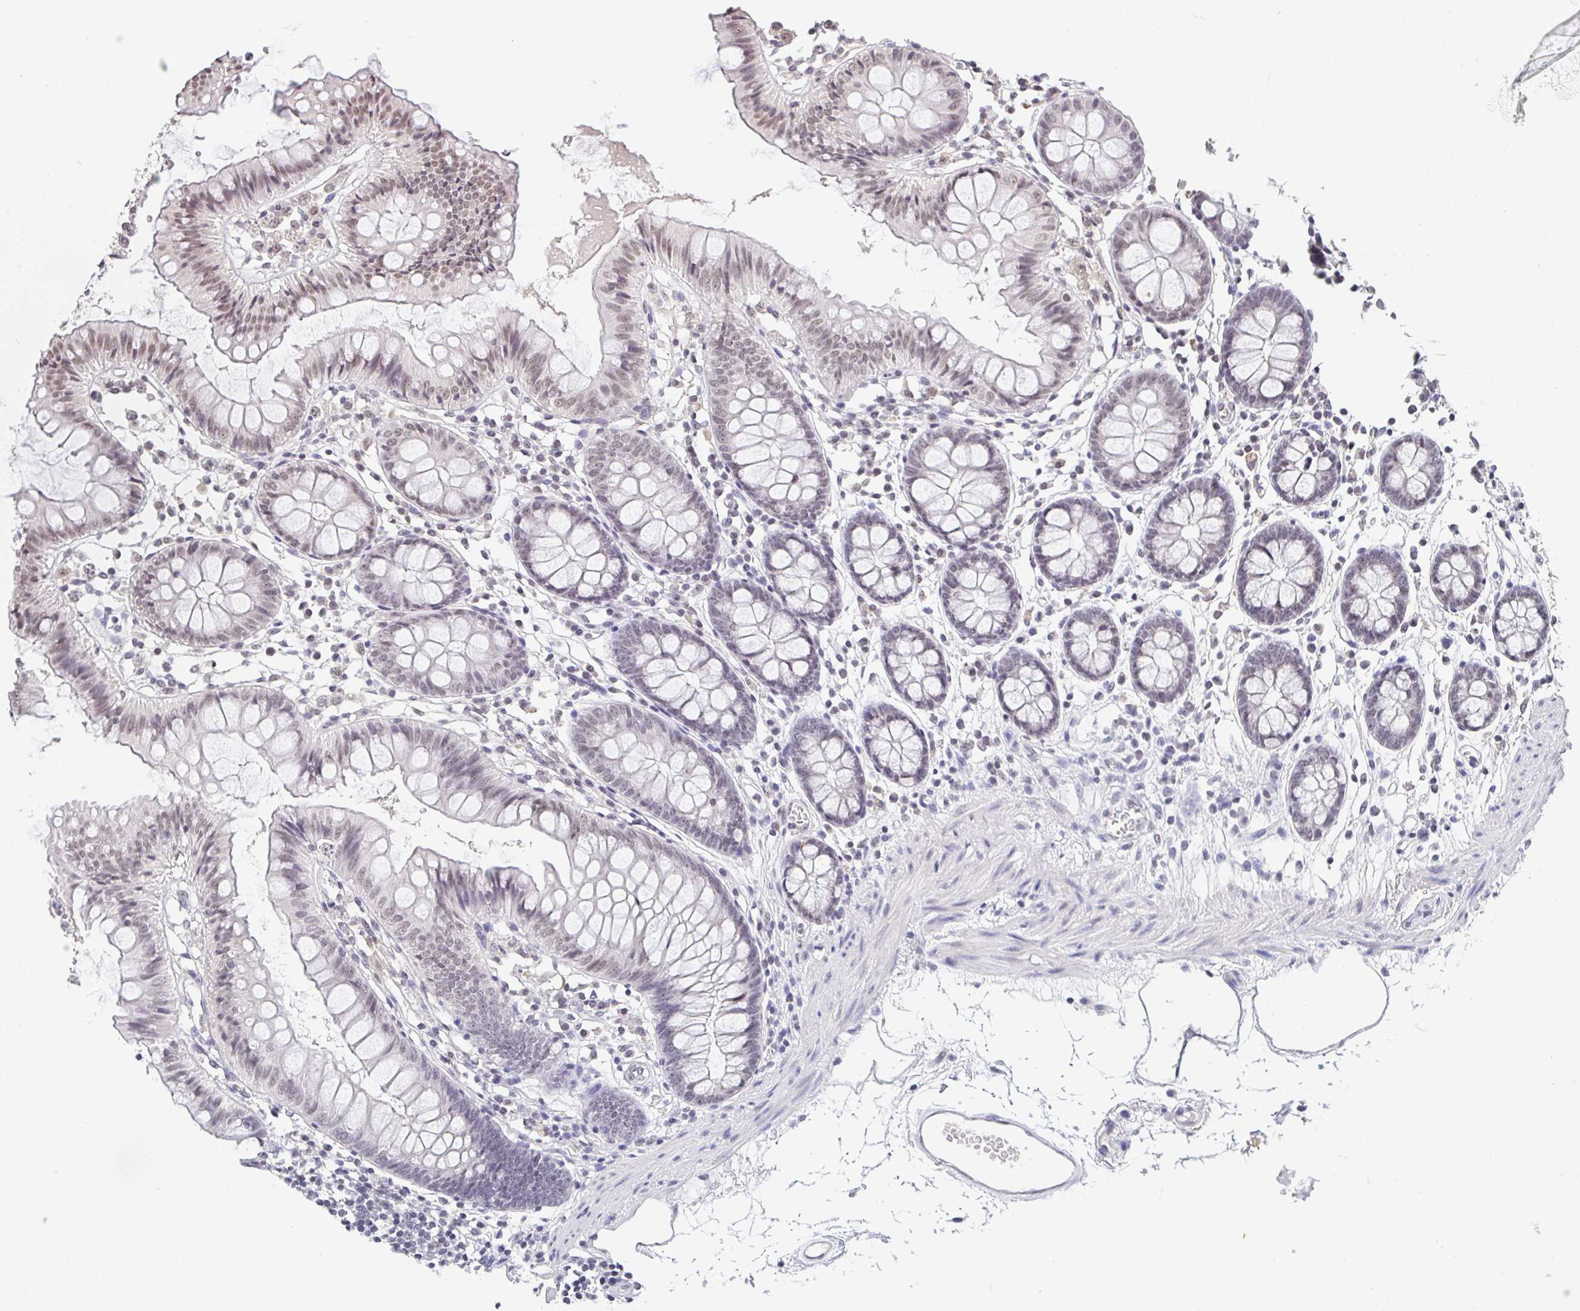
{"staining": {"intensity": "weak", "quantity": ">75%", "location": "nuclear"}, "tissue": "colon", "cell_type": "Endothelial cells", "image_type": "normal", "snomed": [{"axis": "morphology", "description": "Normal tissue, NOS"}, {"axis": "topography", "description": "Colon"}], "caption": "Human colon stained with a brown dye demonstrates weak nuclear positive positivity in about >75% of endothelial cells.", "gene": "DKC1", "patient": {"sex": "female", "age": 84}}